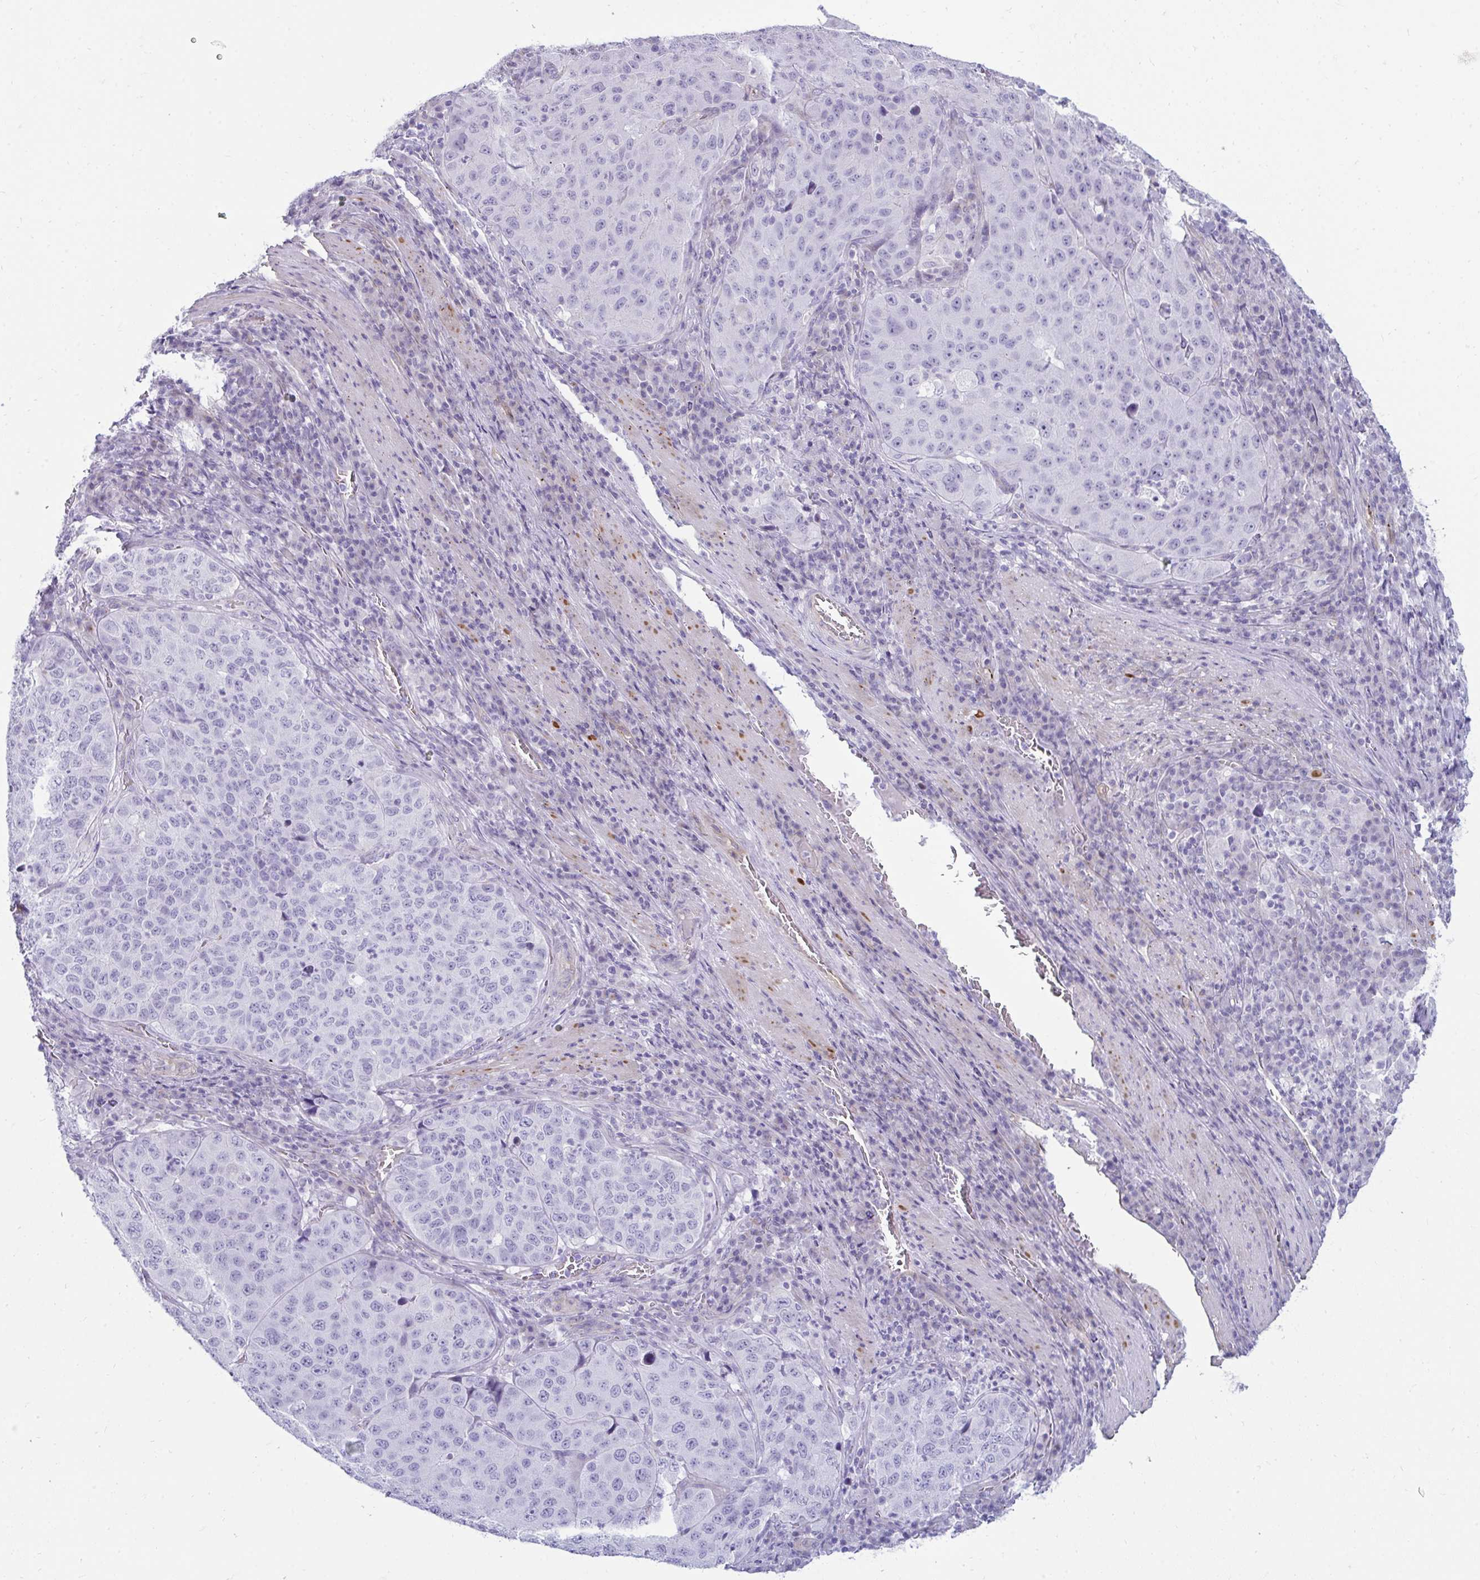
{"staining": {"intensity": "negative", "quantity": "none", "location": "none"}, "tissue": "stomach cancer", "cell_type": "Tumor cells", "image_type": "cancer", "snomed": [{"axis": "morphology", "description": "Adenocarcinoma, NOS"}, {"axis": "topography", "description": "Stomach"}], "caption": "A histopathology image of human stomach adenocarcinoma is negative for staining in tumor cells. (Brightfield microscopy of DAB (3,3'-diaminobenzidine) immunohistochemistry at high magnification).", "gene": "UBL3", "patient": {"sex": "male", "age": 71}}